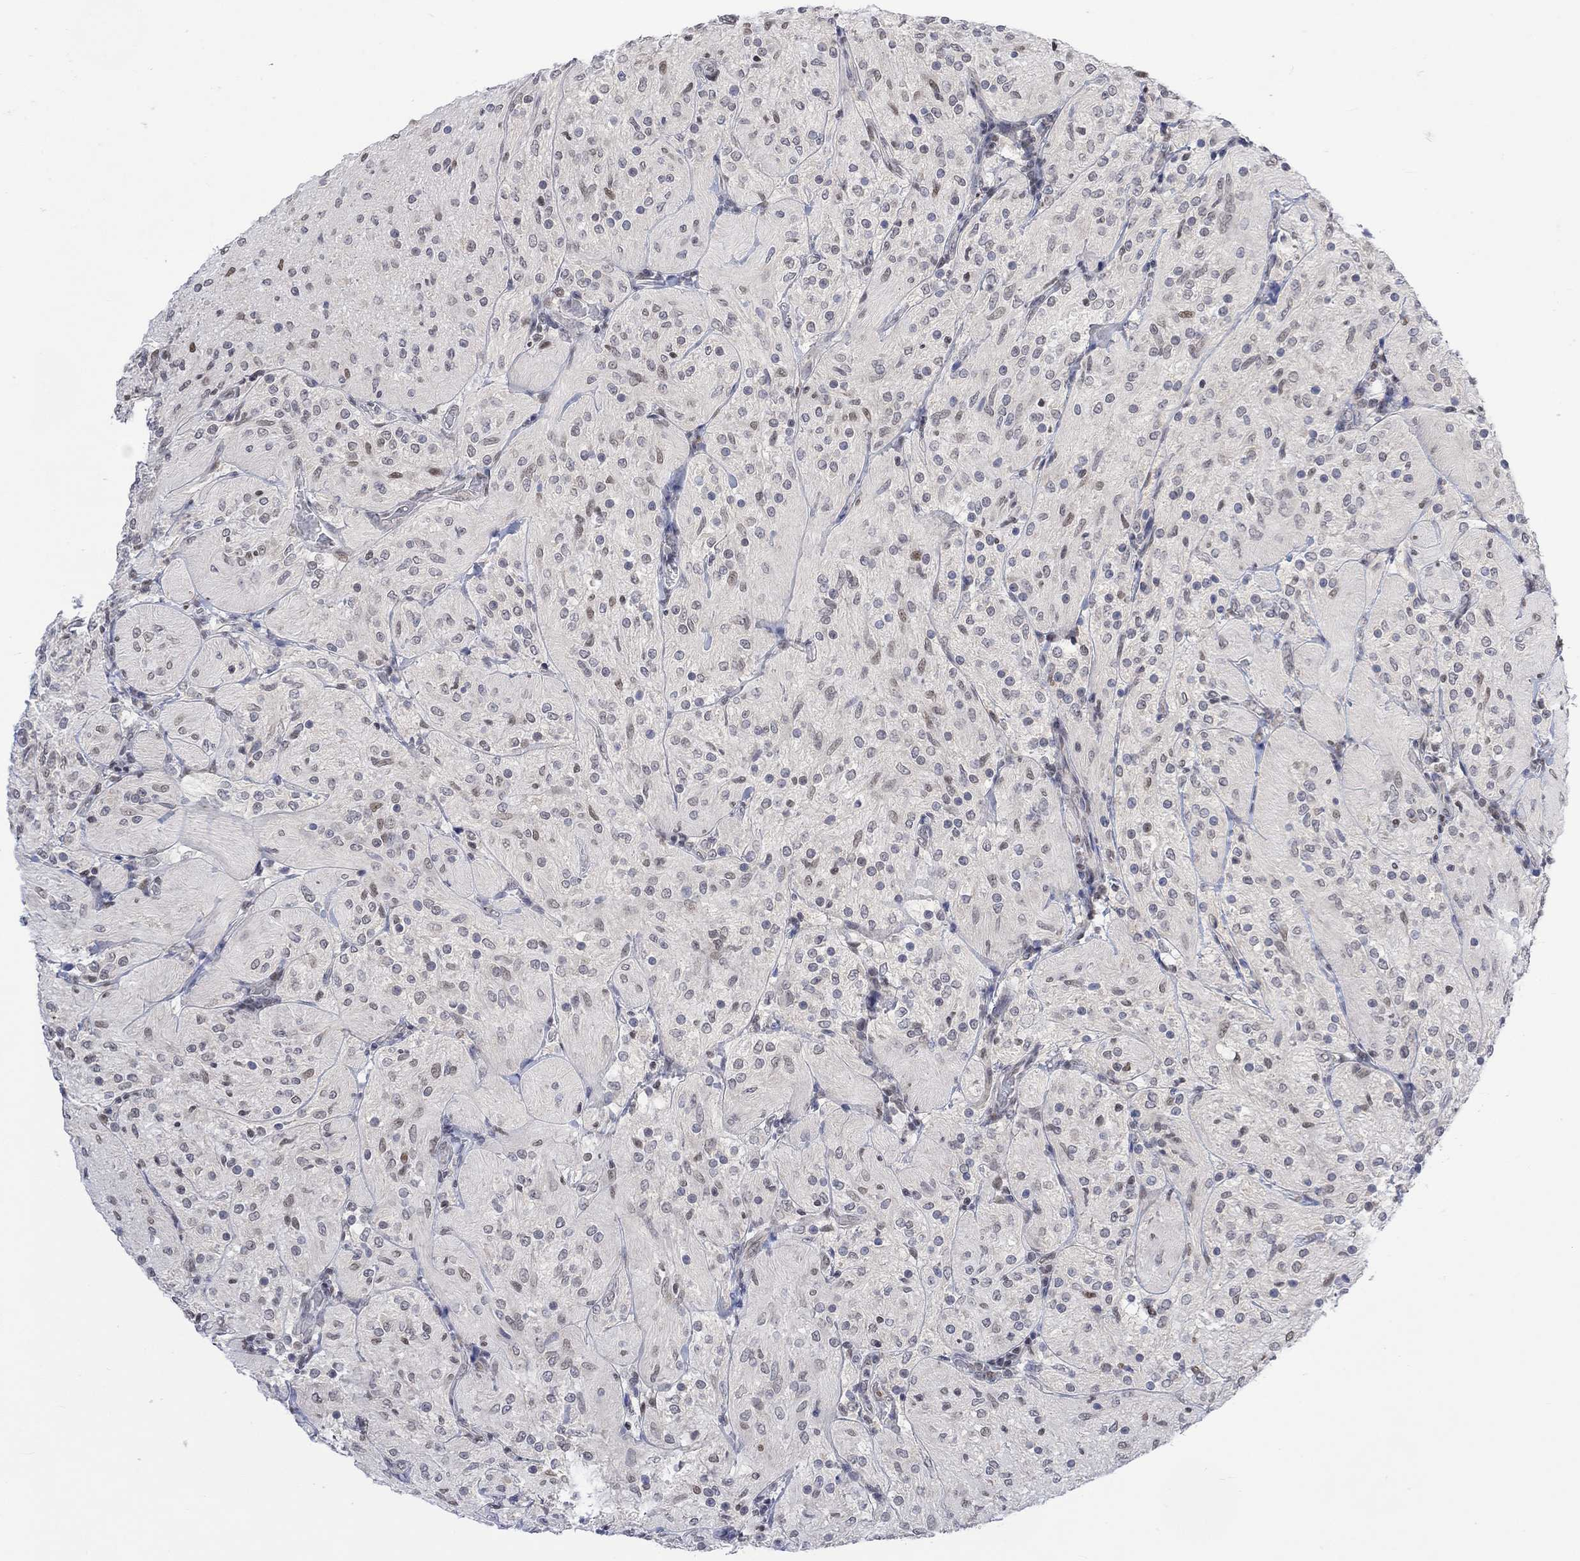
{"staining": {"intensity": "negative", "quantity": "none", "location": "none"}, "tissue": "glioma", "cell_type": "Tumor cells", "image_type": "cancer", "snomed": [{"axis": "morphology", "description": "Glioma, malignant, Low grade"}, {"axis": "topography", "description": "Brain"}], "caption": "This is an IHC micrograph of malignant glioma (low-grade). There is no positivity in tumor cells.", "gene": "RAD54L2", "patient": {"sex": "male", "age": 3}}